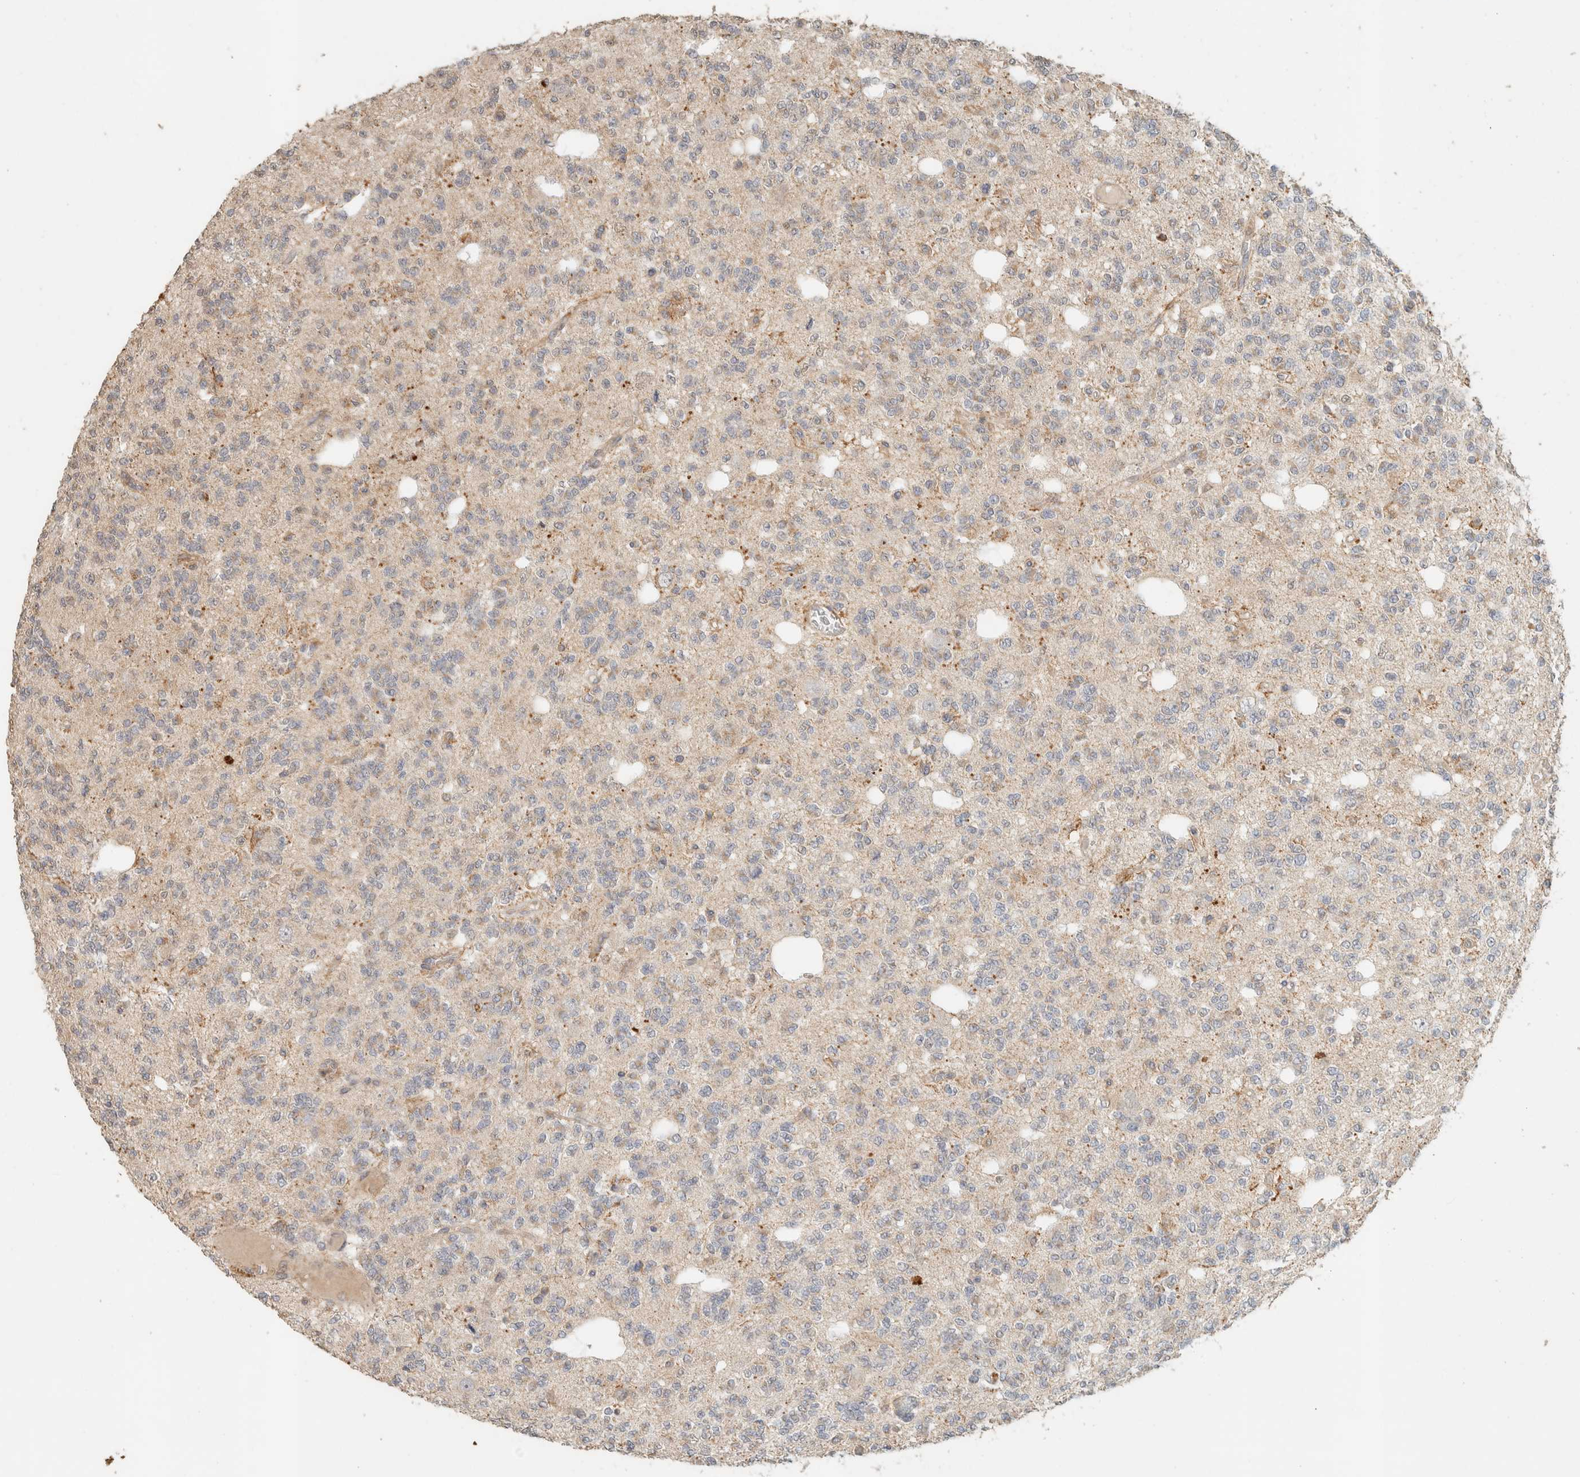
{"staining": {"intensity": "weak", "quantity": "25%-75%", "location": "cytoplasmic/membranous"}, "tissue": "glioma", "cell_type": "Tumor cells", "image_type": "cancer", "snomed": [{"axis": "morphology", "description": "Glioma, malignant, Low grade"}, {"axis": "topography", "description": "Brain"}], "caption": "Weak cytoplasmic/membranous expression is appreciated in approximately 25%-75% of tumor cells in malignant glioma (low-grade).", "gene": "PDE7B", "patient": {"sex": "male", "age": 38}}